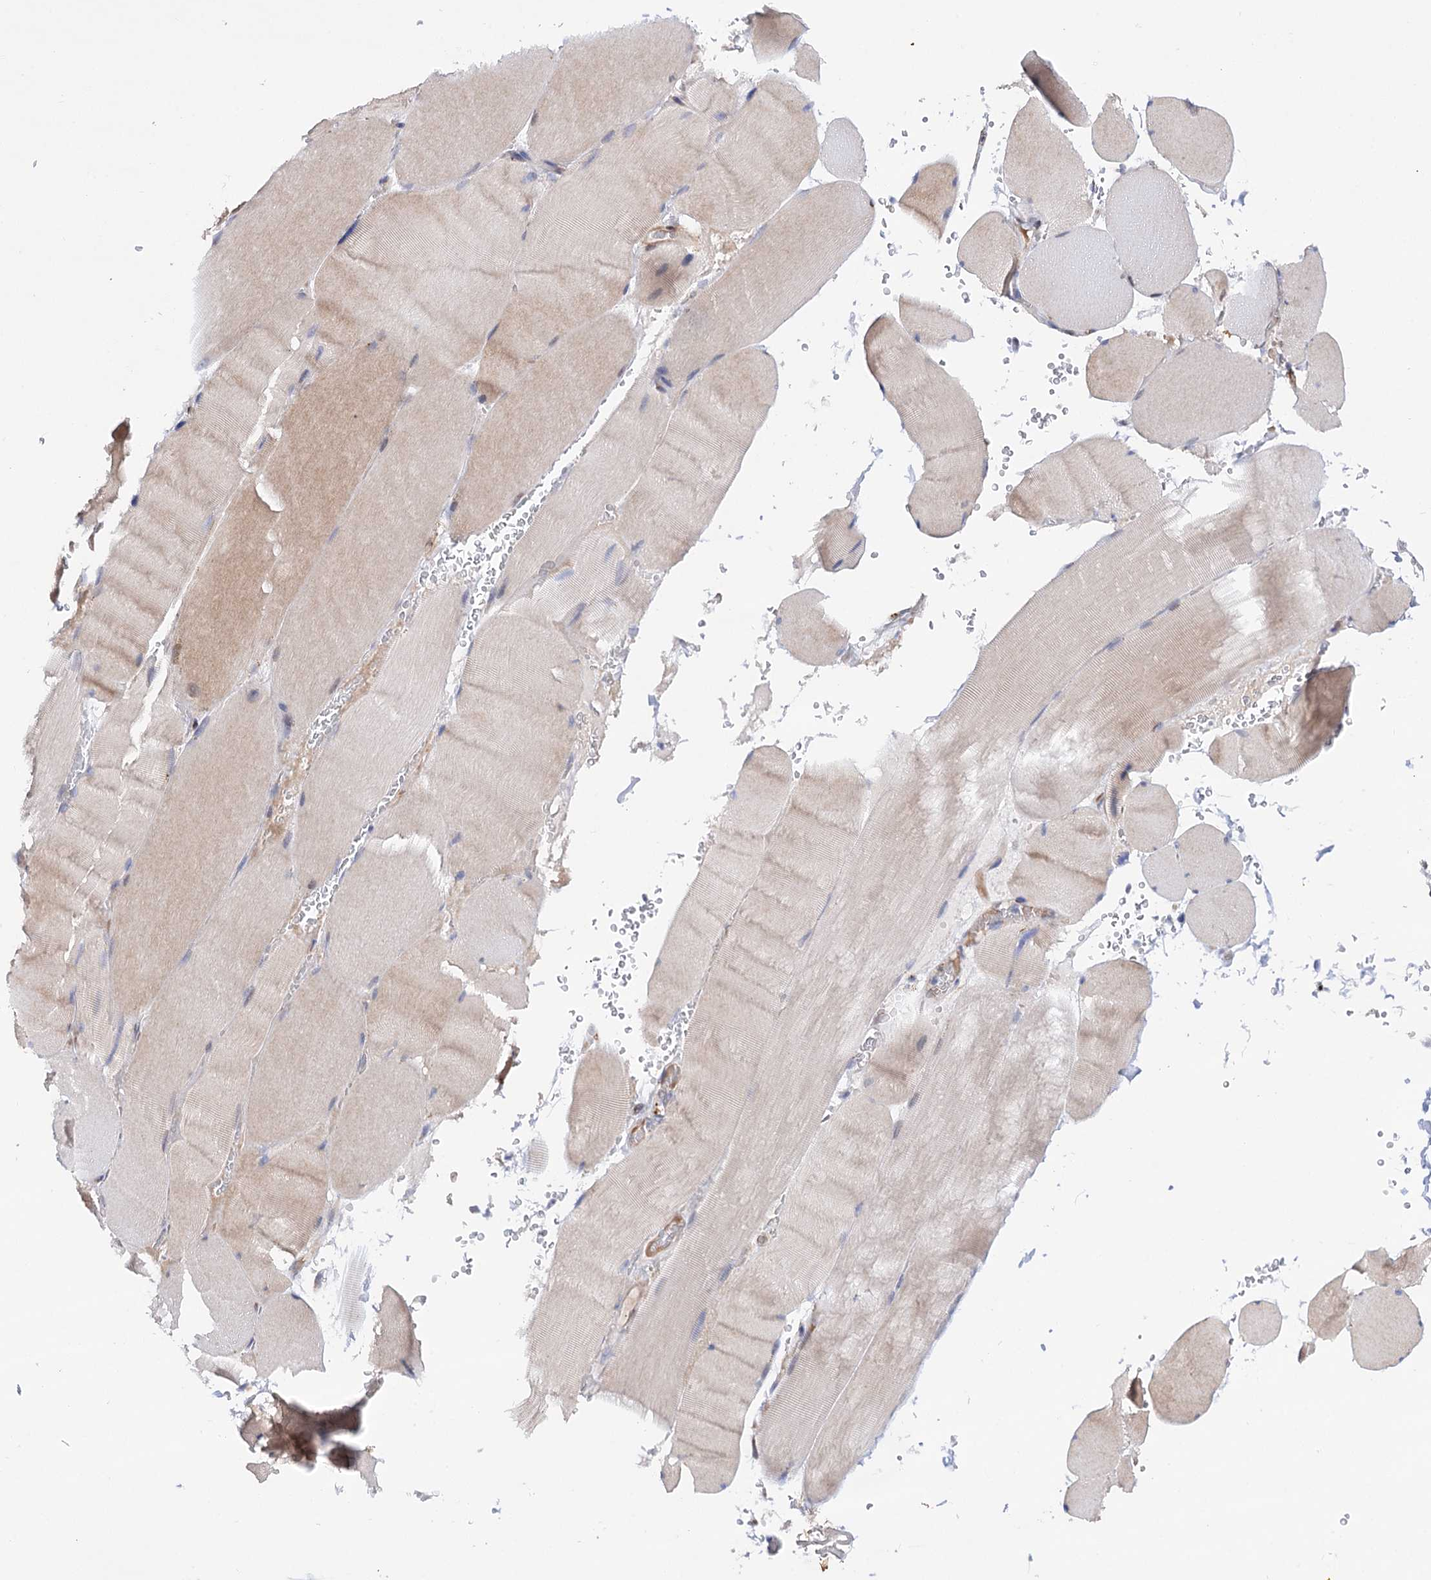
{"staining": {"intensity": "weak", "quantity": "<25%", "location": "cytoplasmic/membranous"}, "tissue": "skeletal muscle", "cell_type": "Myocytes", "image_type": "normal", "snomed": [{"axis": "morphology", "description": "Normal tissue, NOS"}, {"axis": "topography", "description": "Skeletal muscle"}, {"axis": "topography", "description": "Head-Neck"}], "caption": "This is an immunohistochemistry histopathology image of normal human skeletal muscle. There is no expression in myocytes.", "gene": "C11orf96", "patient": {"sex": "male", "age": 66}}